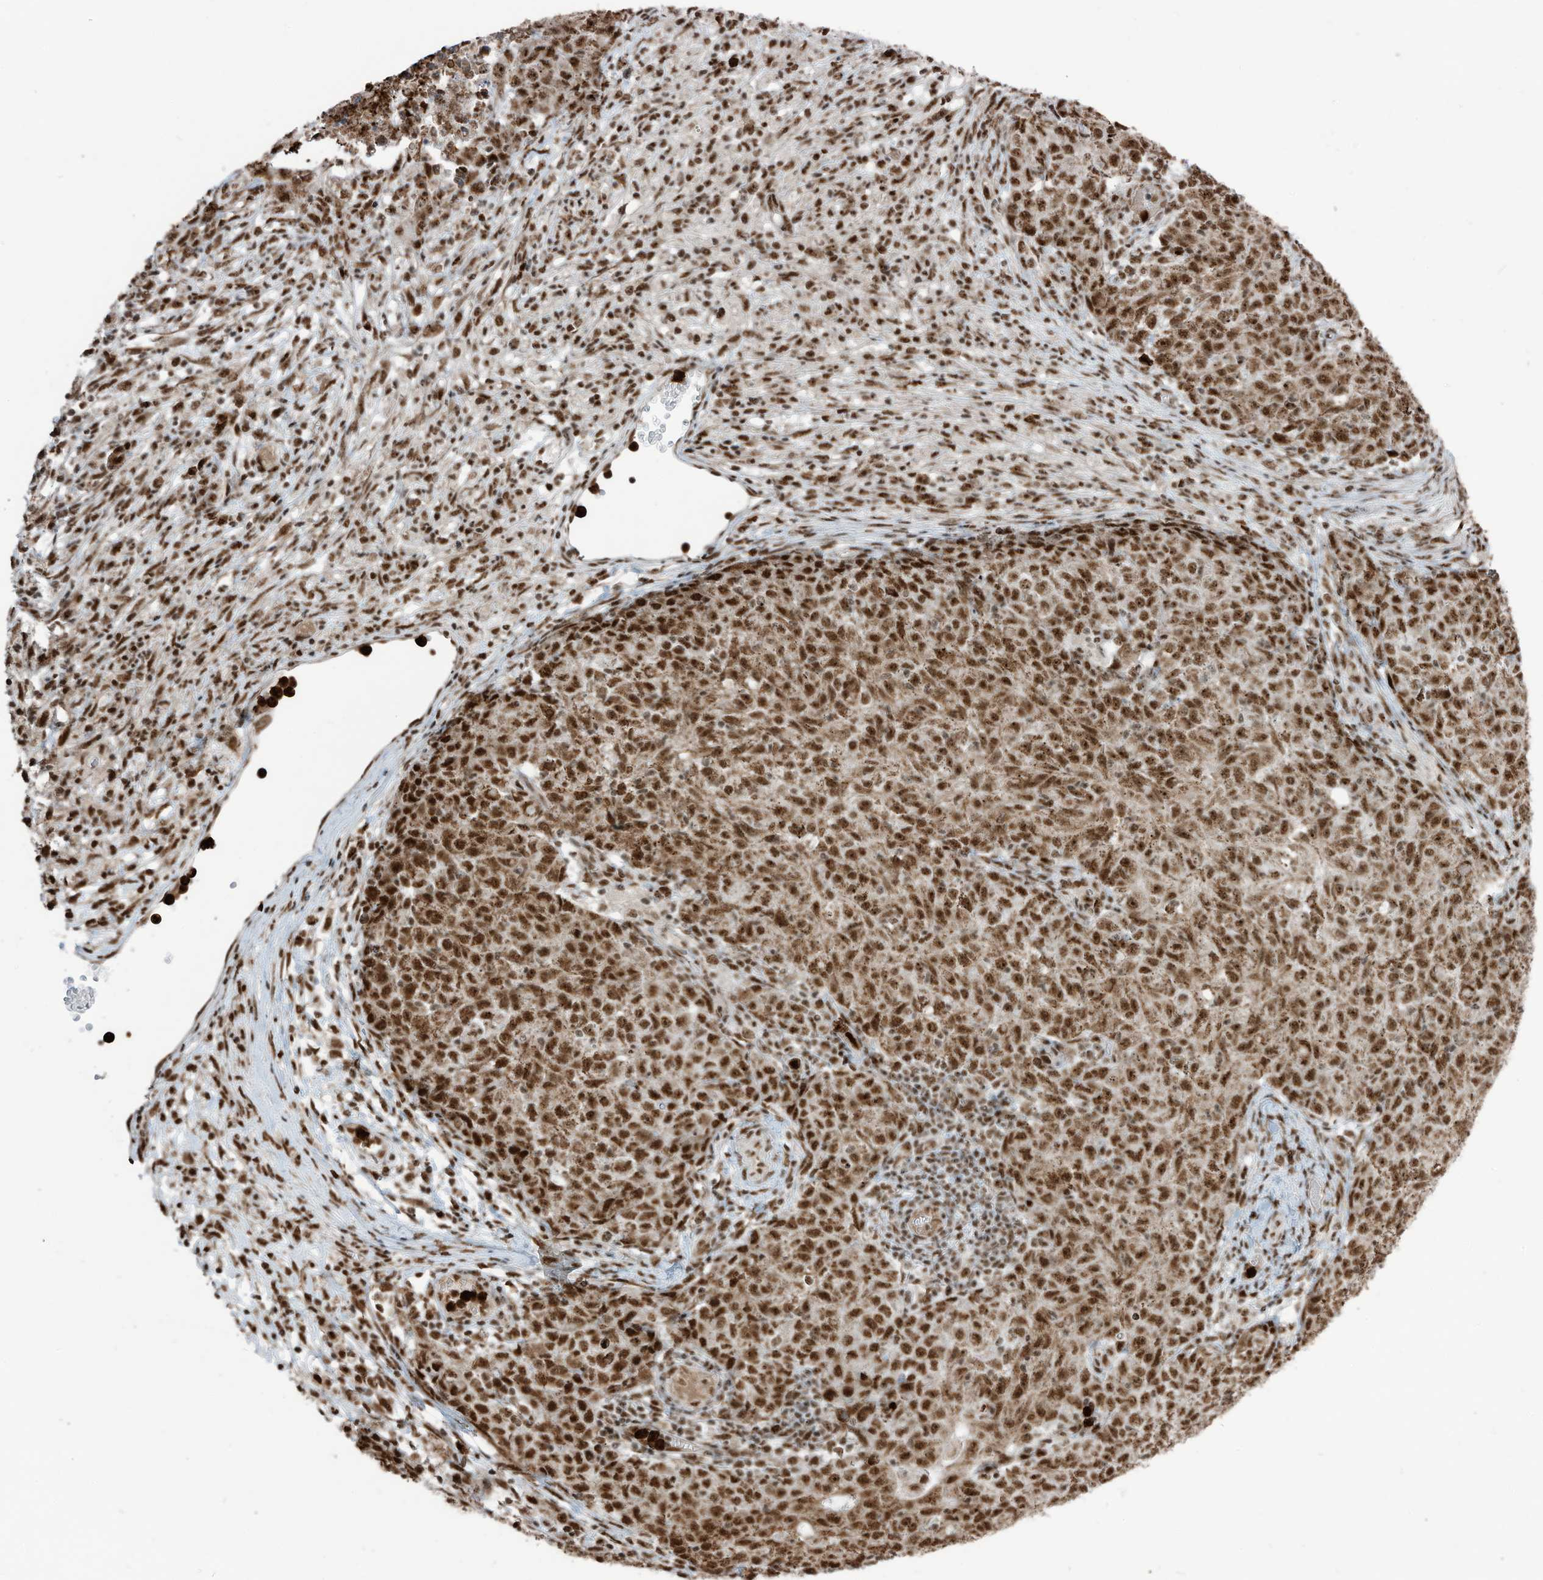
{"staining": {"intensity": "strong", "quantity": ">75%", "location": "nuclear"}, "tissue": "ovarian cancer", "cell_type": "Tumor cells", "image_type": "cancer", "snomed": [{"axis": "morphology", "description": "Carcinoma, endometroid"}, {"axis": "topography", "description": "Ovary"}], "caption": "Protein expression analysis of ovarian endometroid carcinoma shows strong nuclear staining in about >75% of tumor cells. (Stains: DAB (3,3'-diaminobenzidine) in brown, nuclei in blue, Microscopy: brightfield microscopy at high magnification).", "gene": "LBH", "patient": {"sex": "female", "age": 42}}